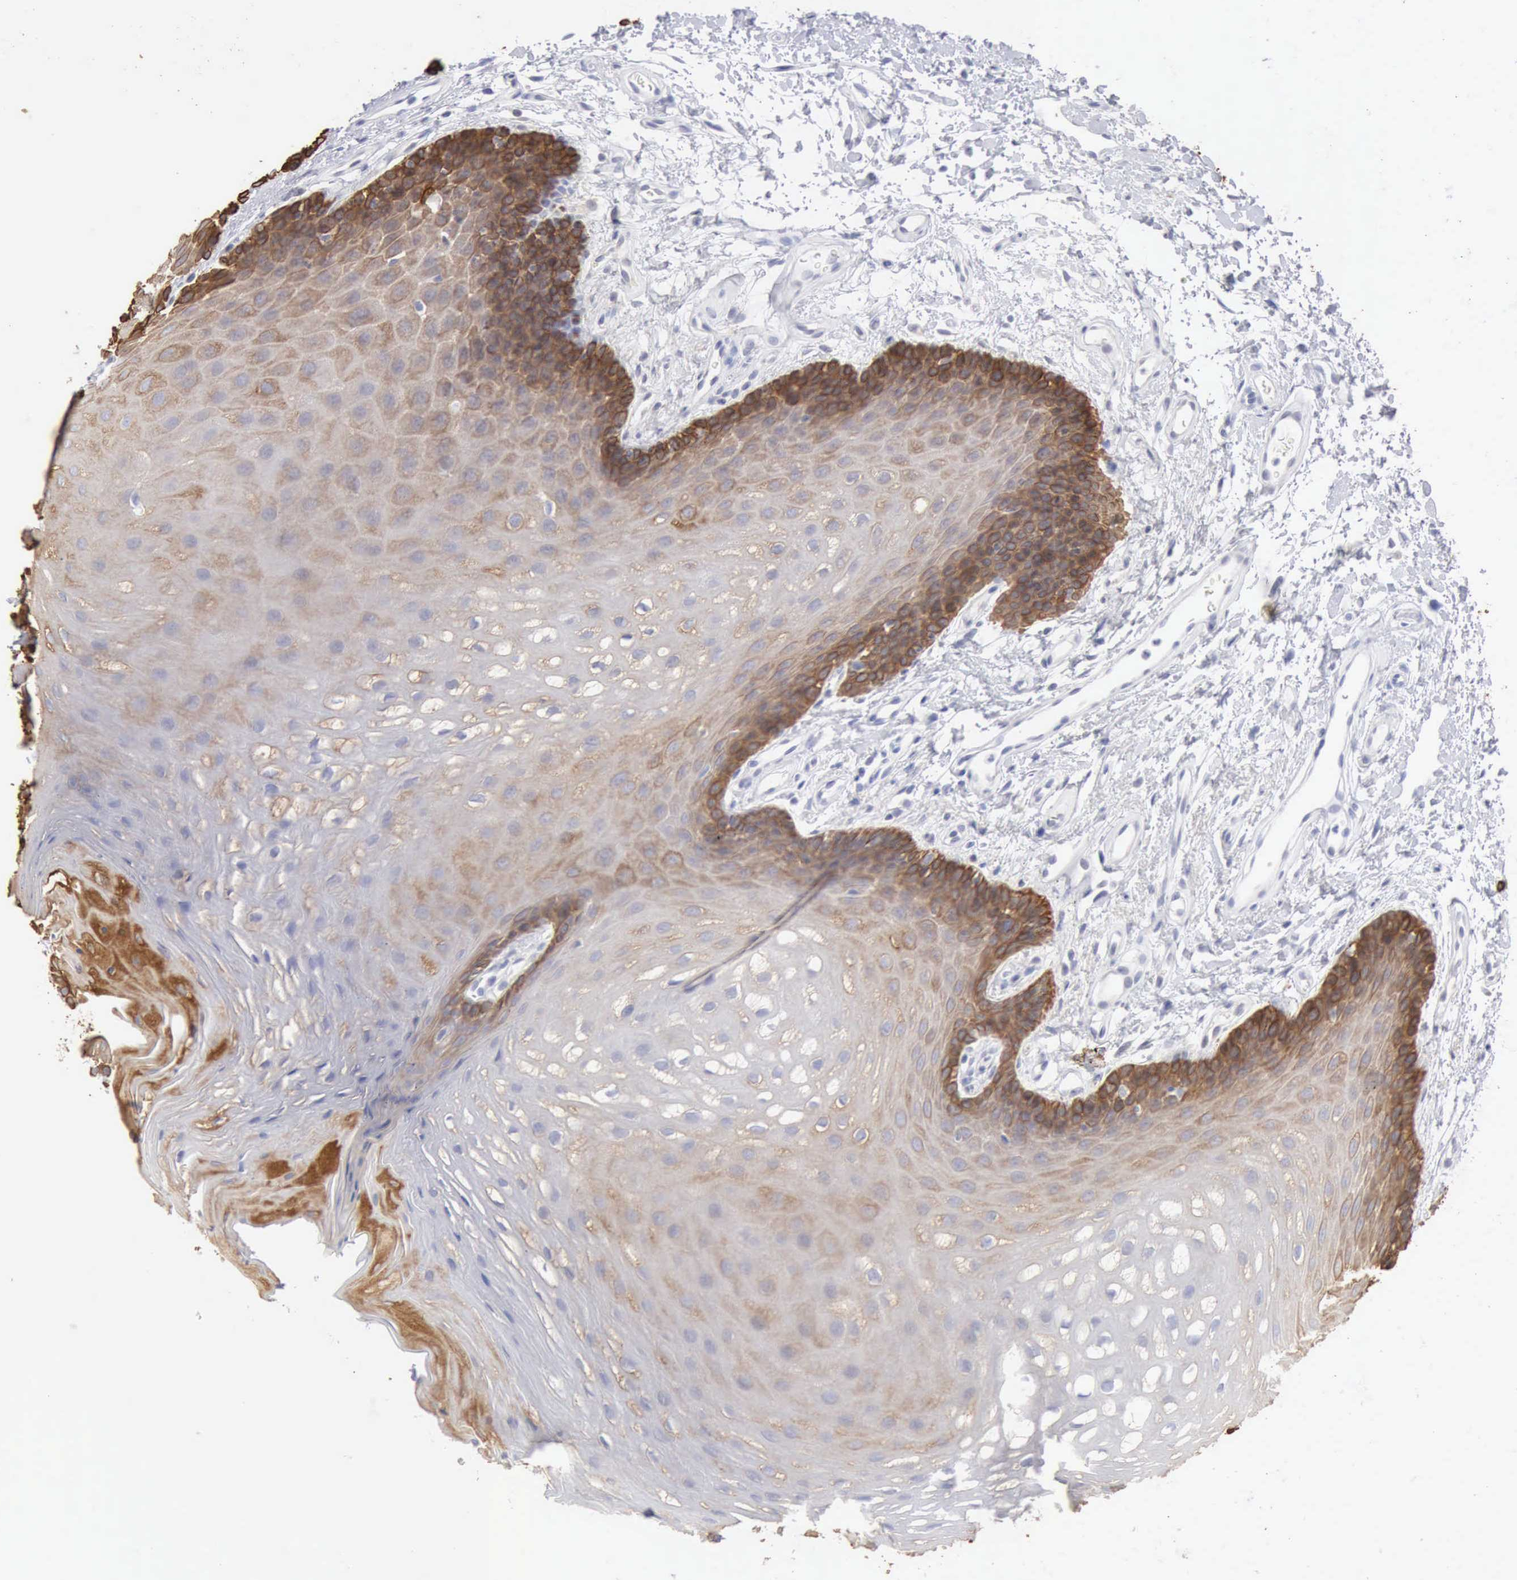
{"staining": {"intensity": "strong", "quantity": ">75%", "location": "cytoplasmic/membranous"}, "tissue": "oral mucosa", "cell_type": "Squamous epithelial cells", "image_type": "normal", "snomed": [{"axis": "morphology", "description": "Normal tissue, NOS"}, {"axis": "topography", "description": "Oral tissue"}], "caption": "This histopathology image exhibits immunohistochemistry staining of normal oral mucosa, with high strong cytoplasmic/membranous positivity in approximately >75% of squamous epithelial cells.", "gene": "KRT5", "patient": {"sex": "male", "age": 62}}